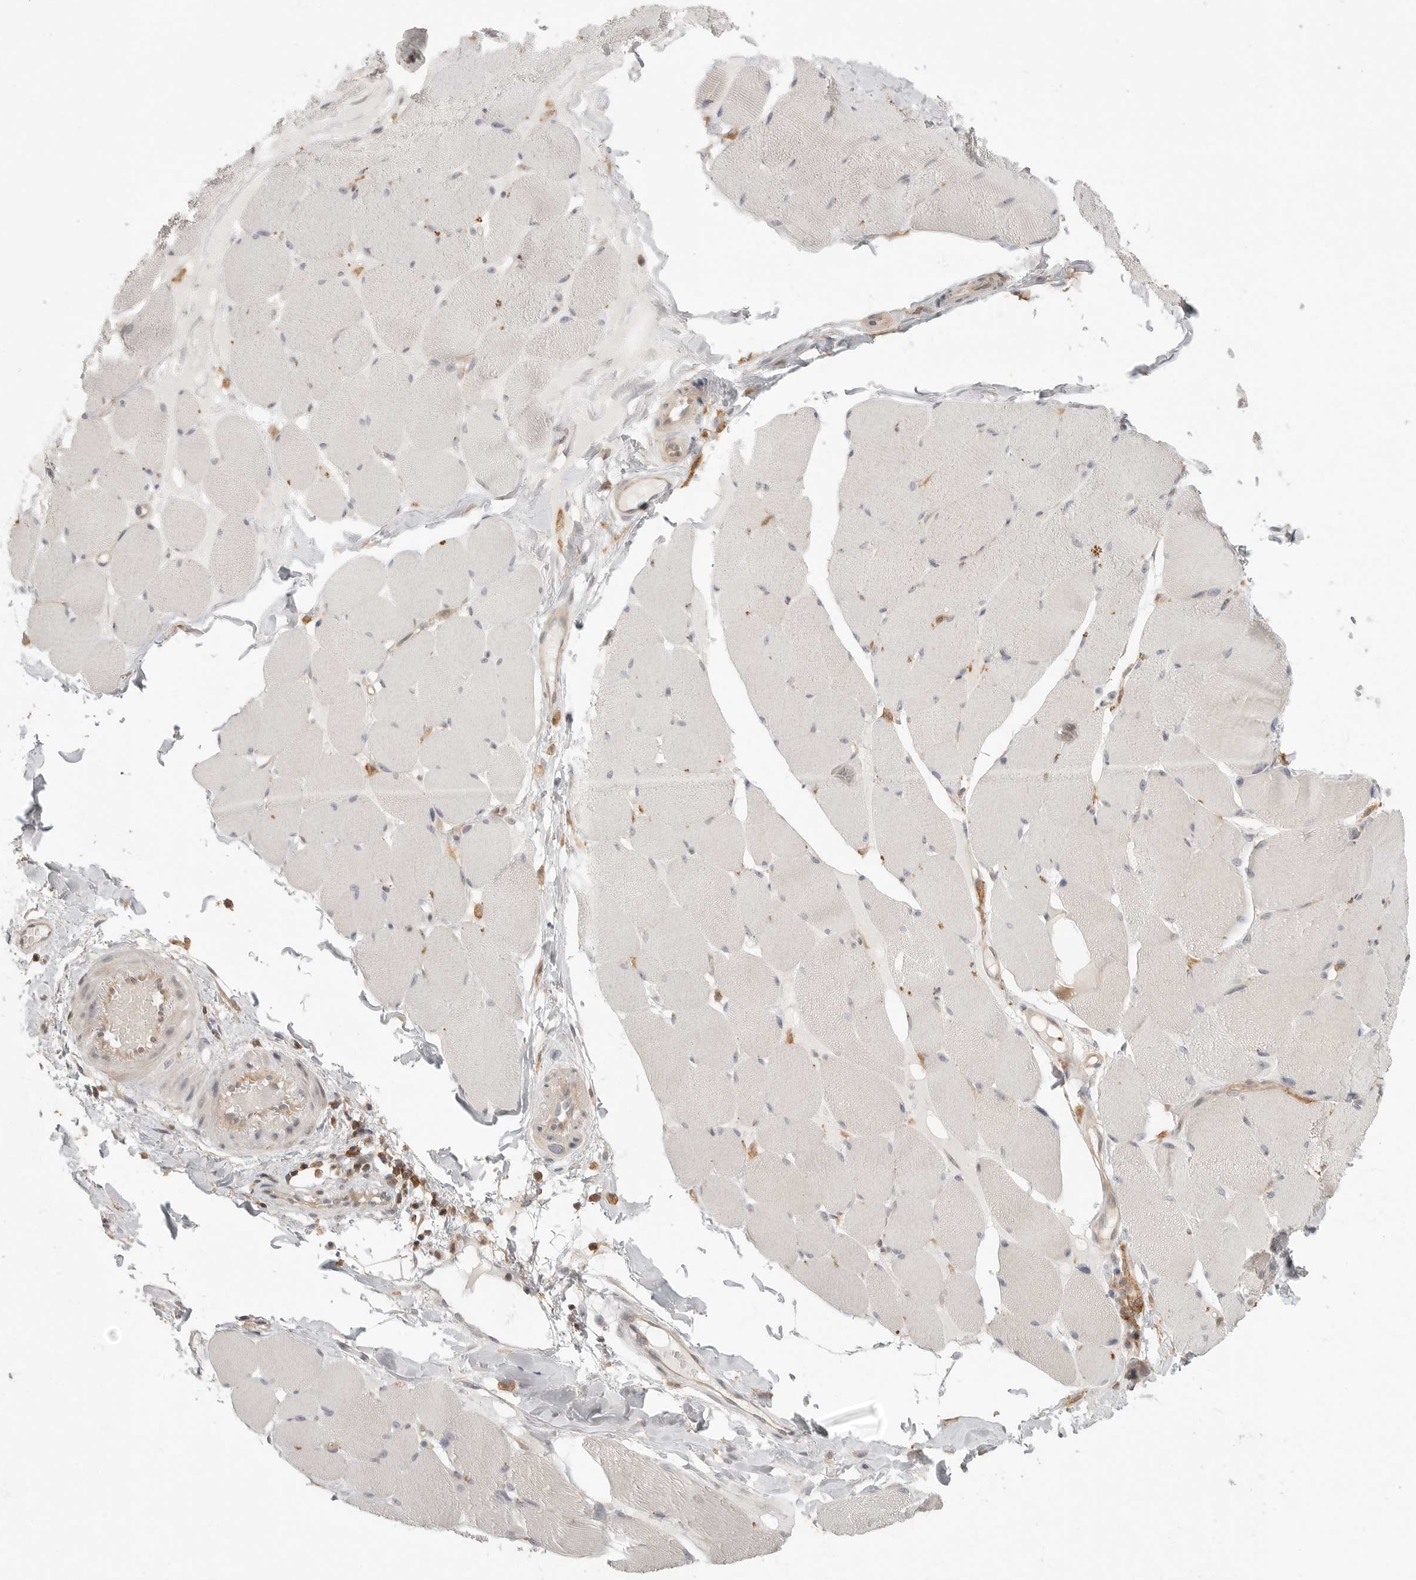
{"staining": {"intensity": "negative", "quantity": "none", "location": "none"}, "tissue": "skeletal muscle", "cell_type": "Myocytes", "image_type": "normal", "snomed": [{"axis": "morphology", "description": "Normal tissue, NOS"}, {"axis": "topography", "description": "Skin"}, {"axis": "topography", "description": "Skeletal muscle"}], "caption": "High power microscopy histopathology image of an IHC image of benign skeletal muscle, revealing no significant staining in myocytes.", "gene": "DBNL", "patient": {"sex": "male", "age": 83}}